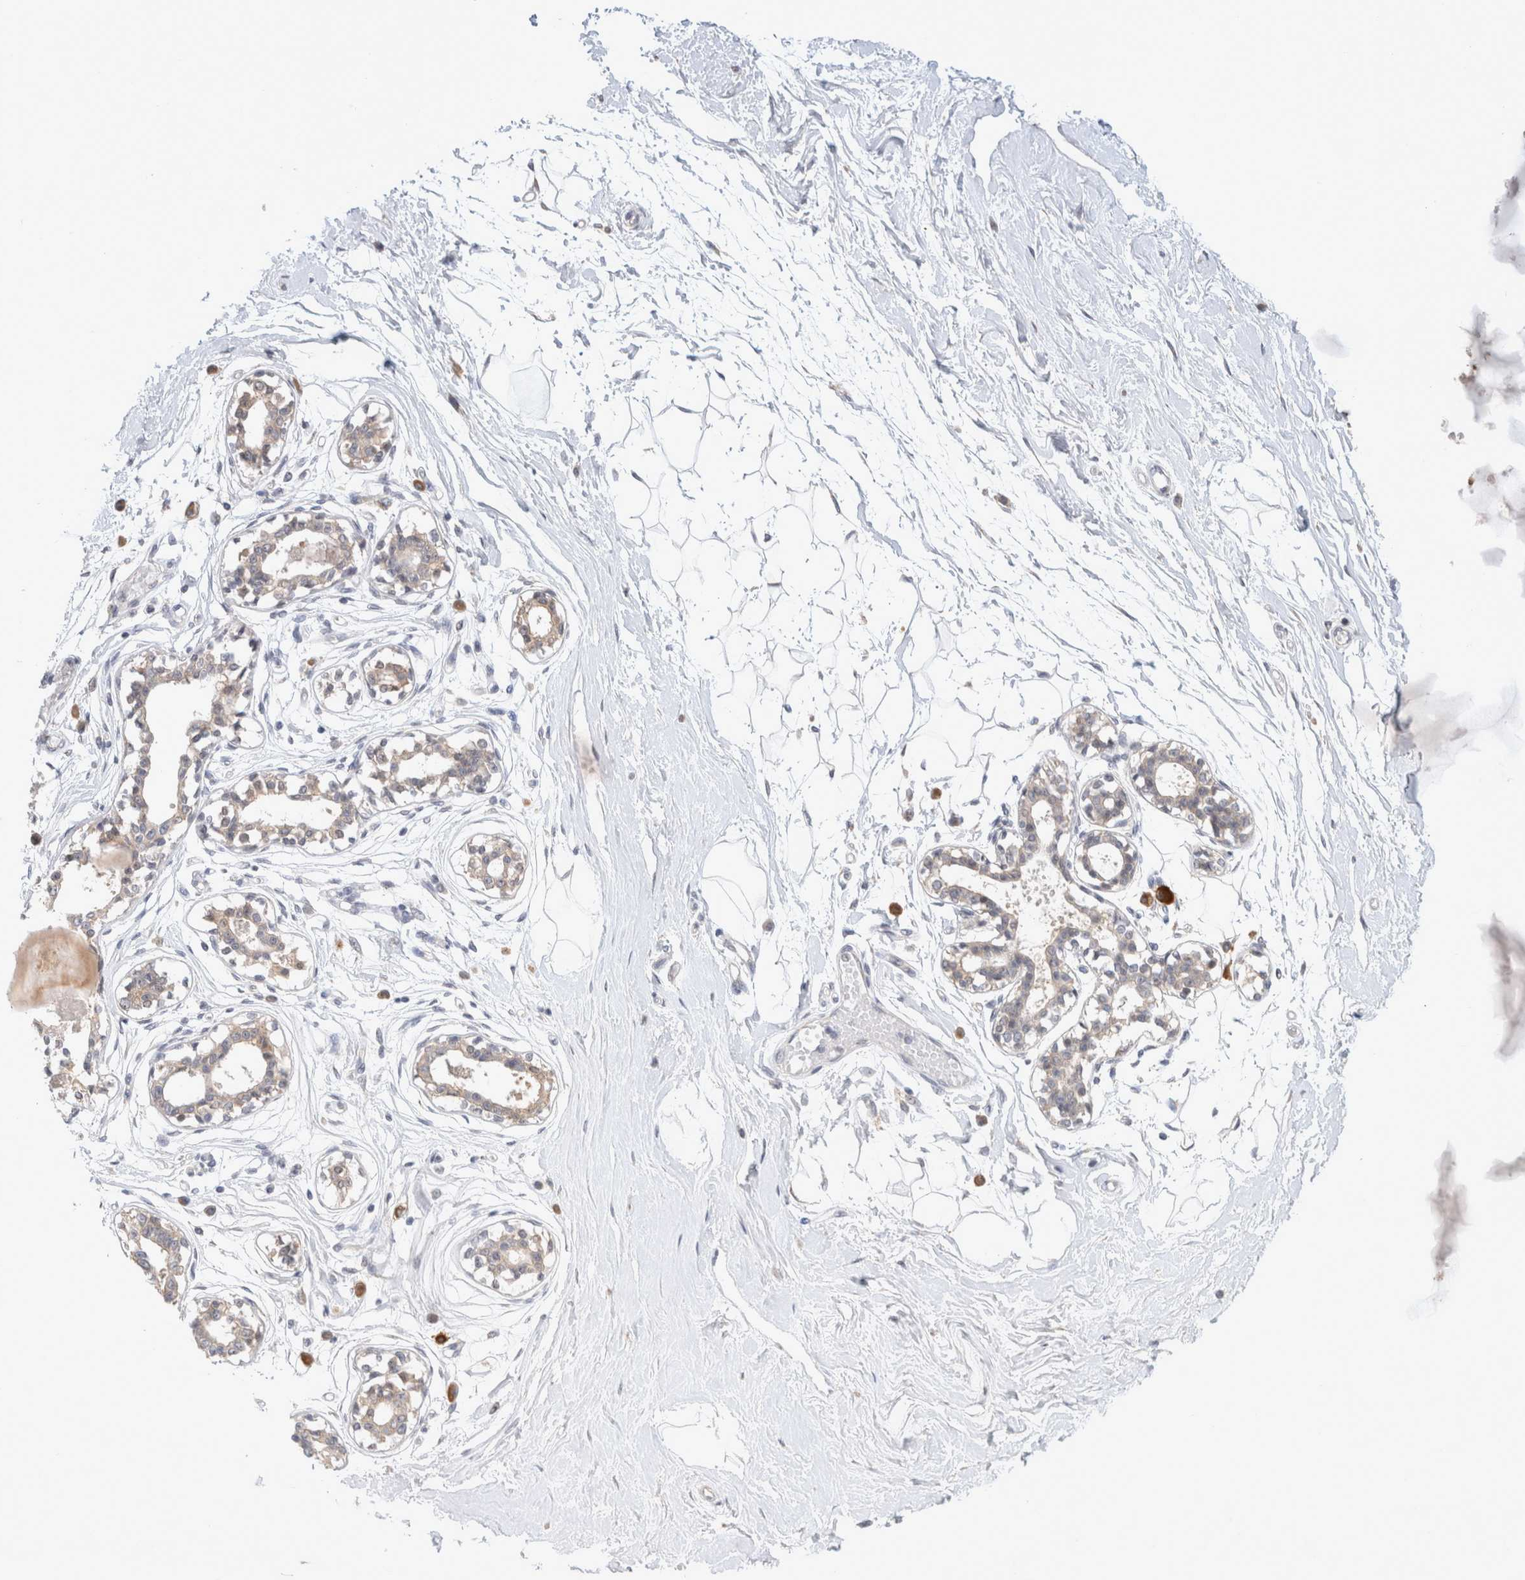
{"staining": {"intensity": "negative", "quantity": "none", "location": "none"}, "tissue": "breast", "cell_type": "Adipocytes", "image_type": "normal", "snomed": [{"axis": "morphology", "description": "Normal tissue, NOS"}, {"axis": "topography", "description": "Breast"}], "caption": "Immunohistochemistry (IHC) of unremarkable human breast shows no expression in adipocytes.", "gene": "NEDD4L", "patient": {"sex": "female", "age": 45}}